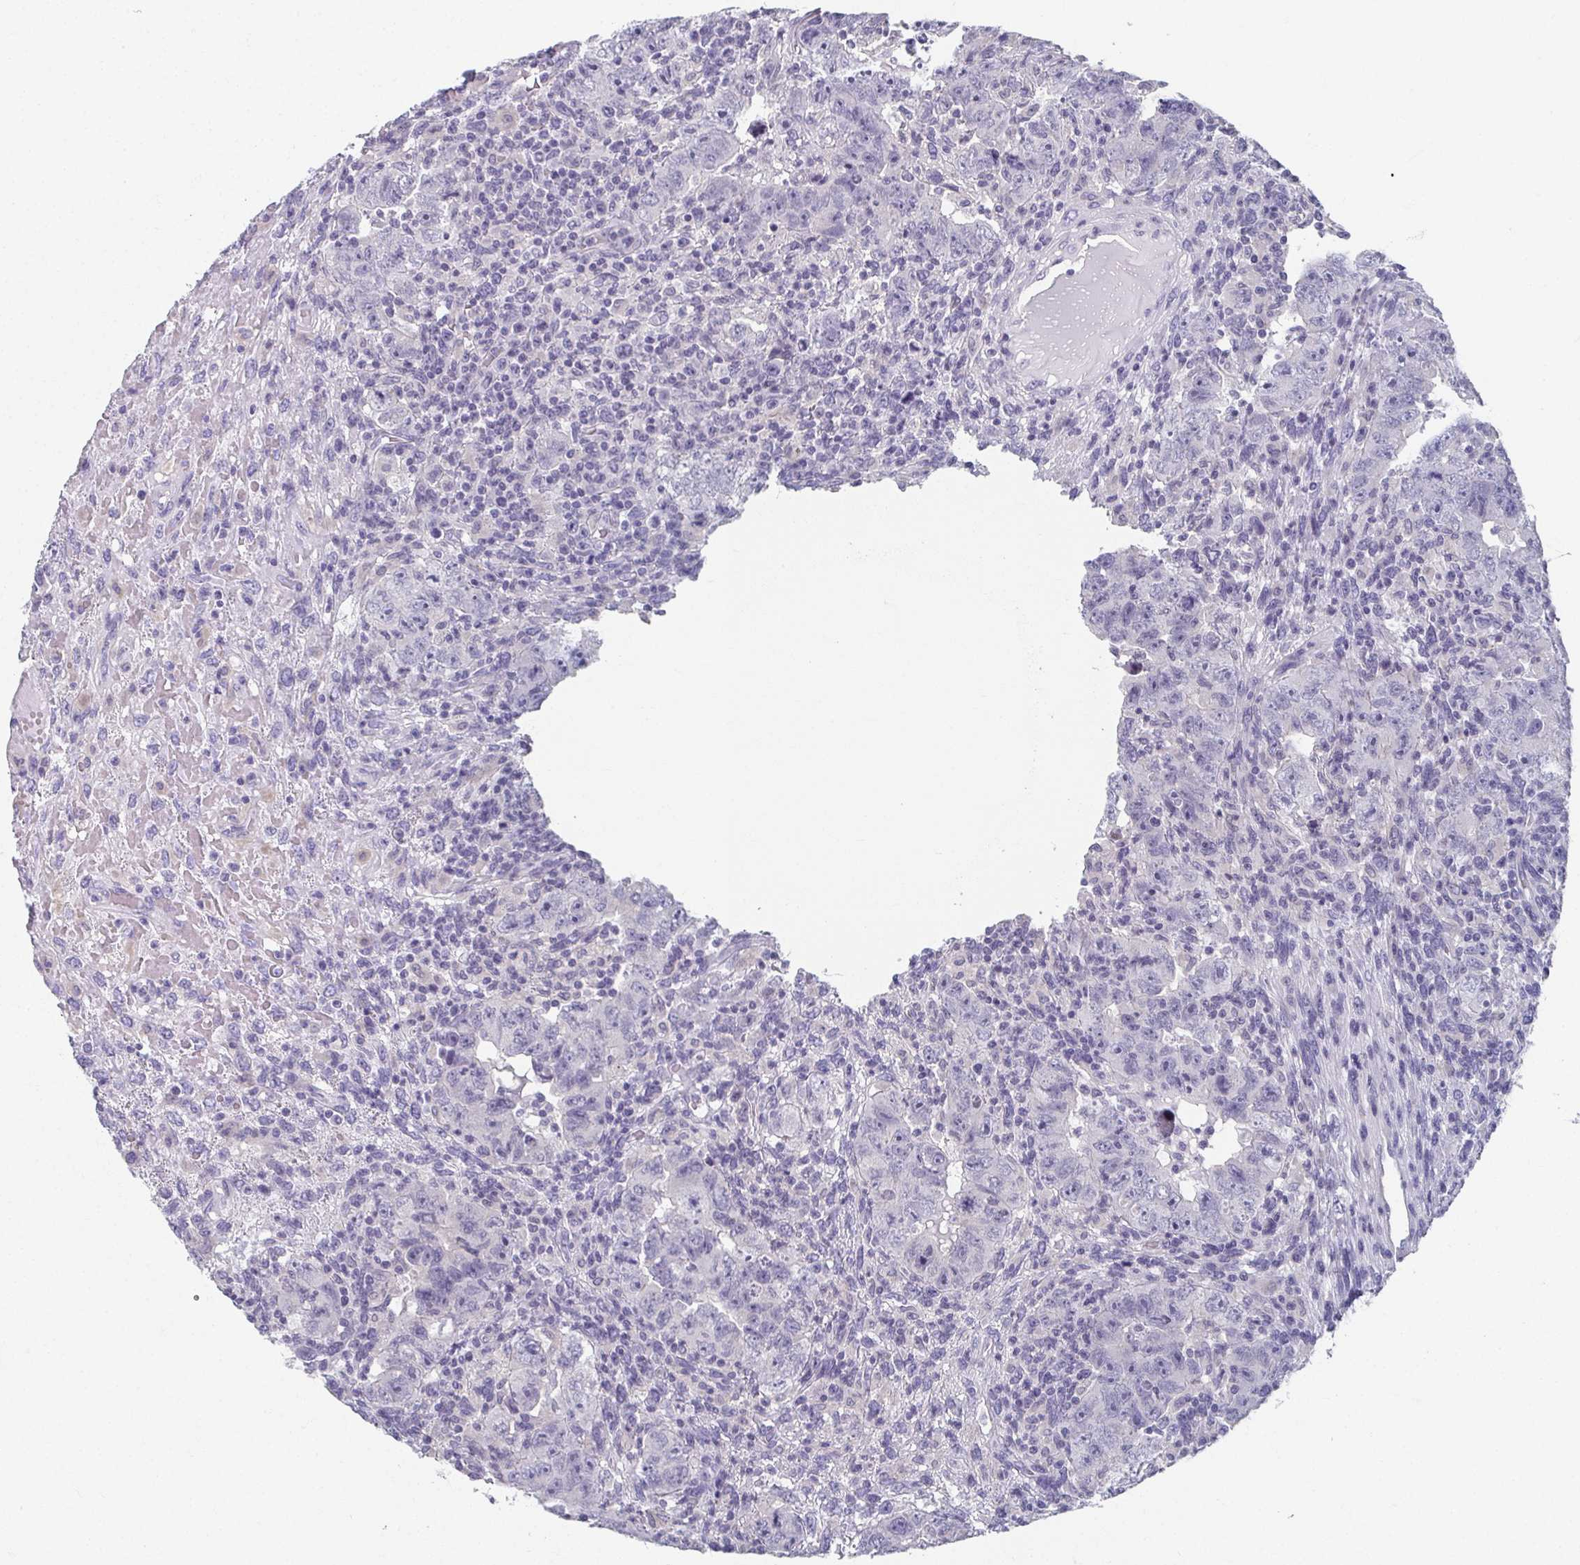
{"staining": {"intensity": "negative", "quantity": "none", "location": "none"}, "tissue": "testis cancer", "cell_type": "Tumor cells", "image_type": "cancer", "snomed": [{"axis": "morphology", "description": "Carcinoma, Embryonal, NOS"}, {"axis": "topography", "description": "Testis"}], "caption": "Human testis cancer (embryonal carcinoma) stained for a protein using immunohistochemistry demonstrates no expression in tumor cells.", "gene": "CAMKV", "patient": {"sex": "male", "age": 24}}